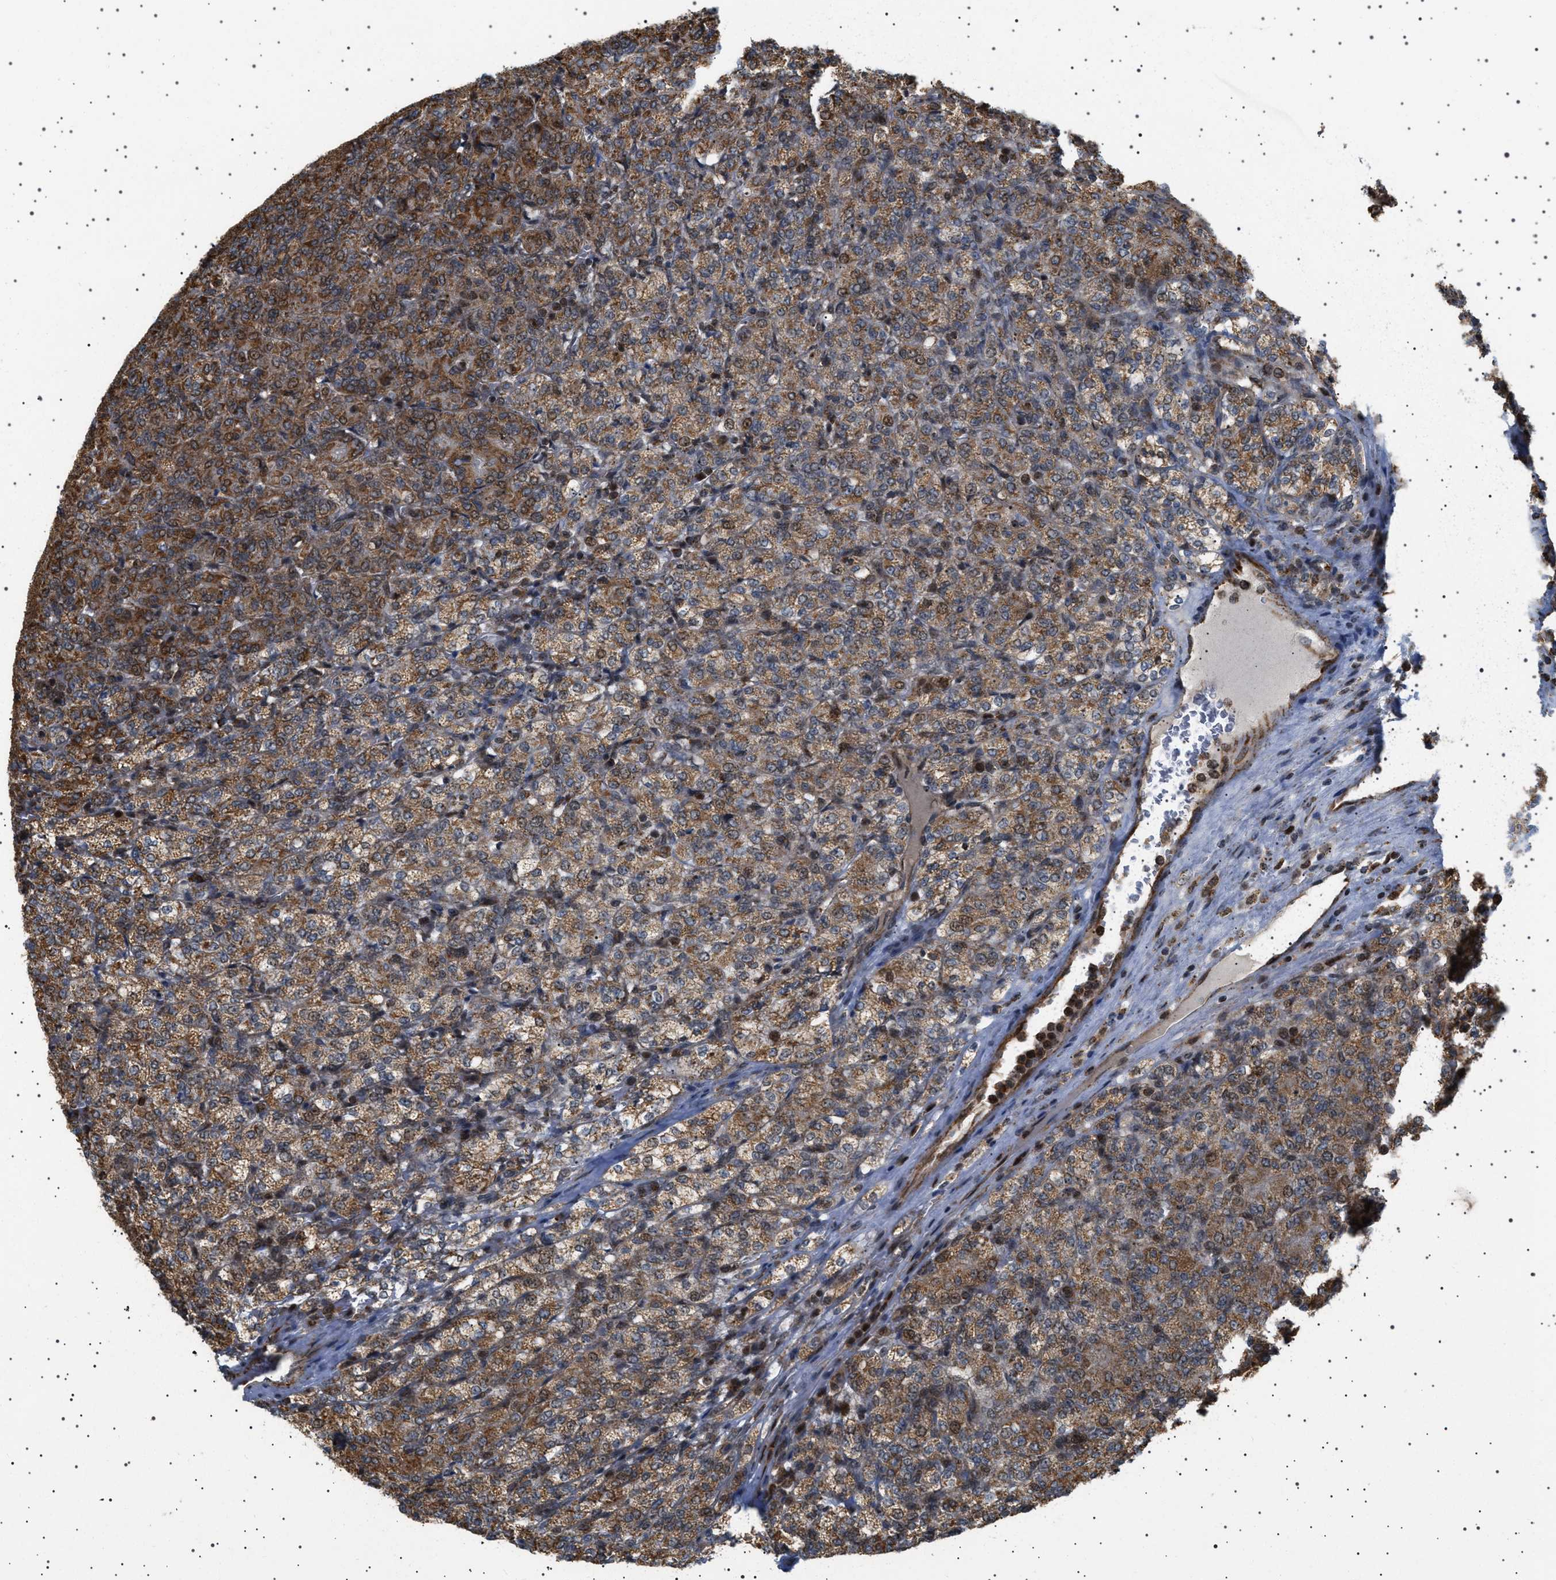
{"staining": {"intensity": "strong", "quantity": ">75%", "location": "cytoplasmic/membranous"}, "tissue": "renal cancer", "cell_type": "Tumor cells", "image_type": "cancer", "snomed": [{"axis": "morphology", "description": "Adenocarcinoma, NOS"}, {"axis": "topography", "description": "Kidney"}], "caption": "A high amount of strong cytoplasmic/membranous expression is present in about >75% of tumor cells in renal cancer tissue.", "gene": "MELK", "patient": {"sex": "male", "age": 77}}